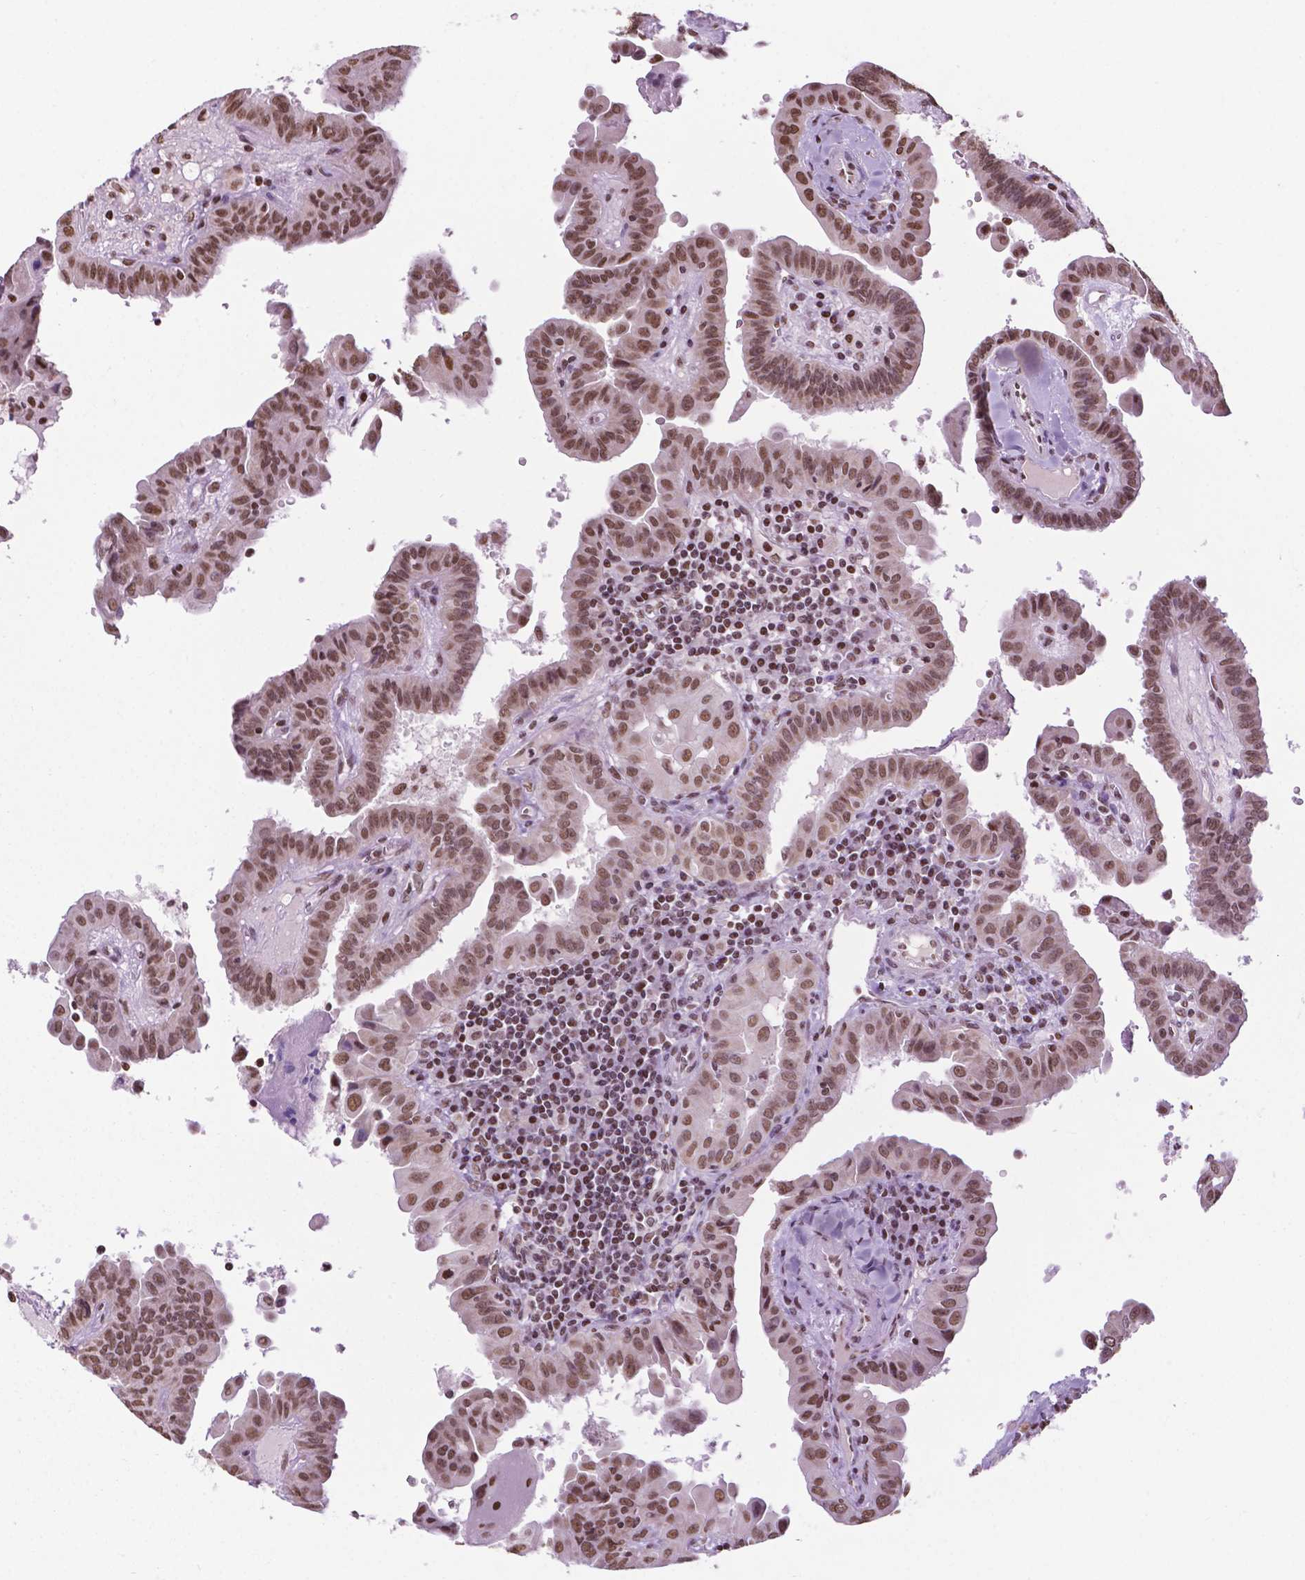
{"staining": {"intensity": "moderate", "quantity": ">75%", "location": "nuclear"}, "tissue": "thyroid cancer", "cell_type": "Tumor cells", "image_type": "cancer", "snomed": [{"axis": "morphology", "description": "Papillary adenocarcinoma, NOS"}, {"axis": "topography", "description": "Thyroid gland"}], "caption": "Protein analysis of thyroid papillary adenocarcinoma tissue reveals moderate nuclear expression in about >75% of tumor cells.", "gene": "COL23A1", "patient": {"sex": "female", "age": 37}}